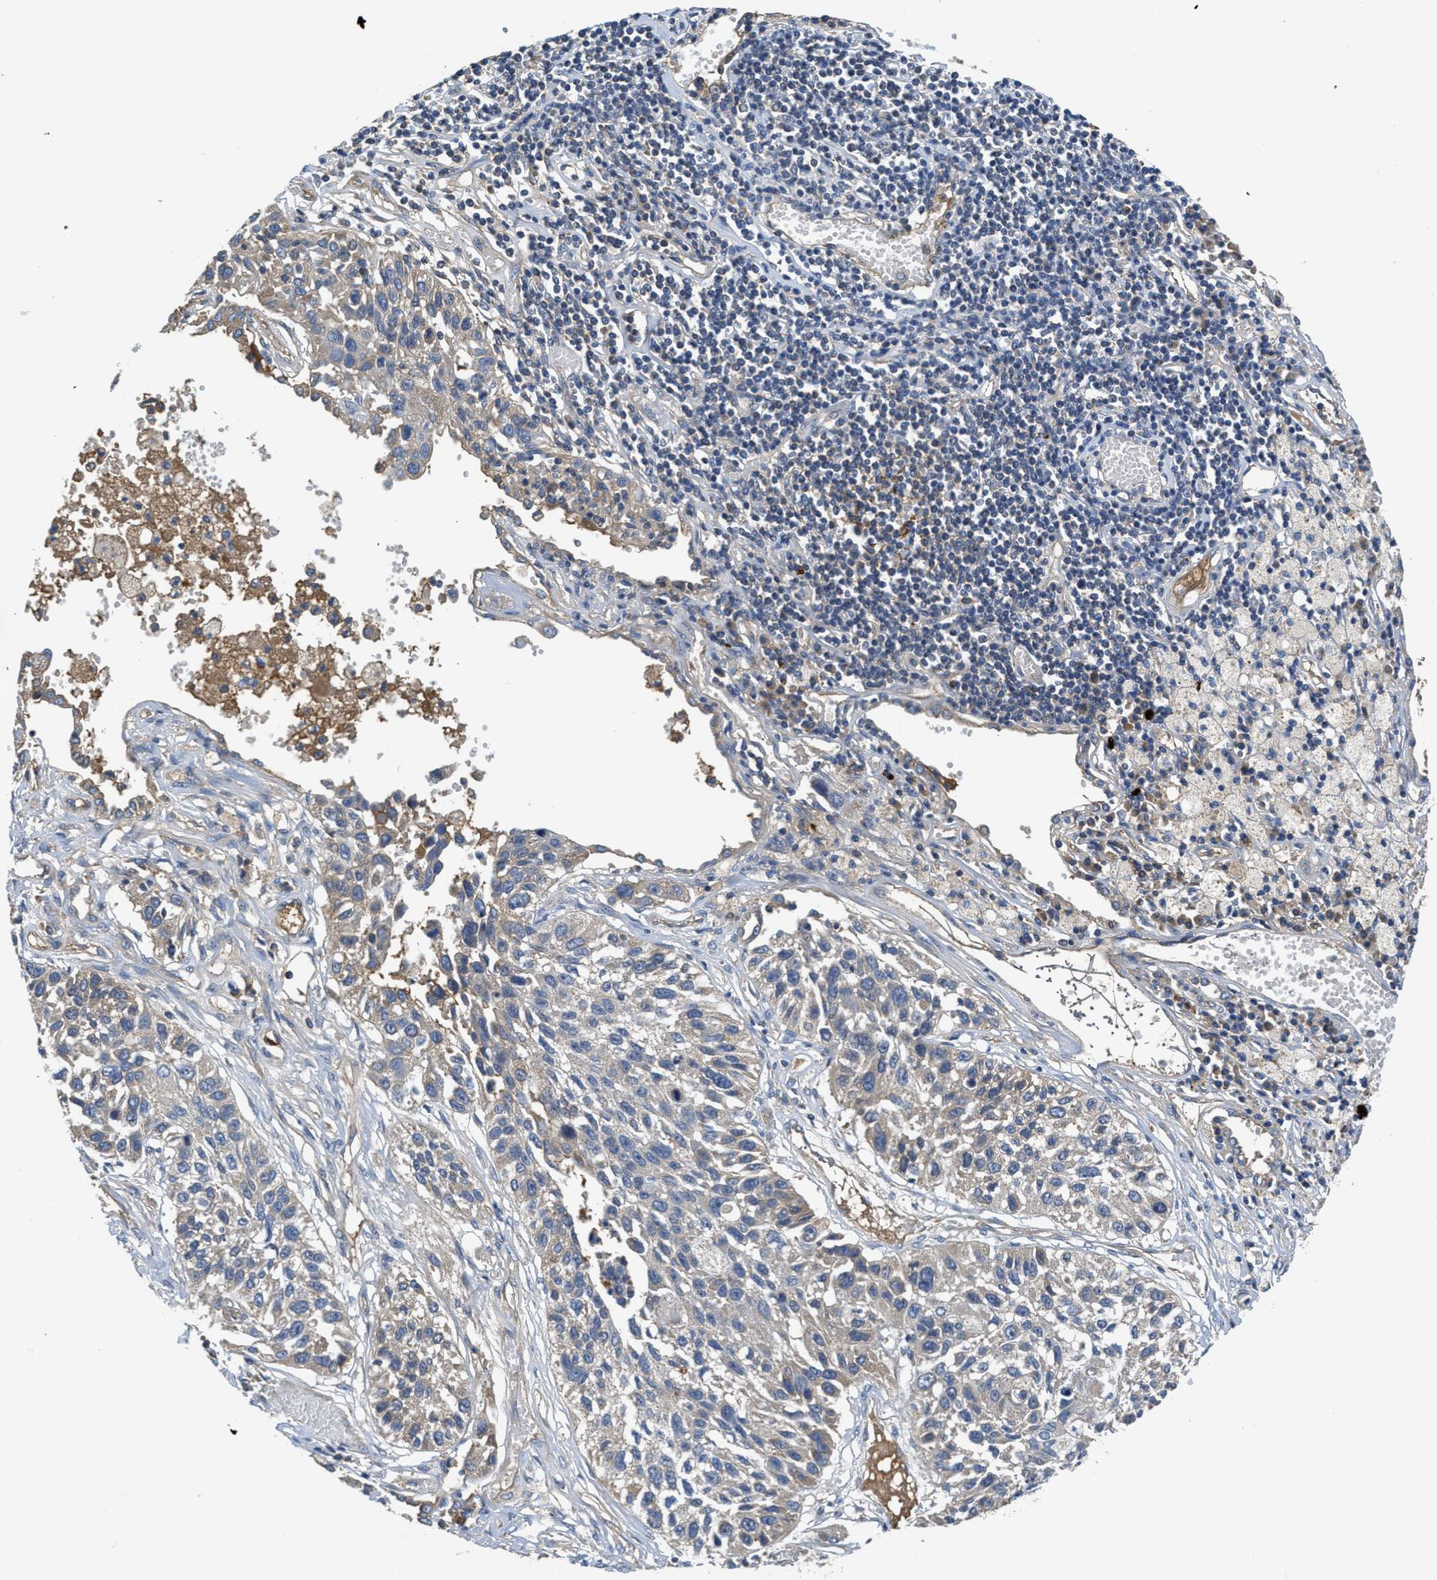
{"staining": {"intensity": "weak", "quantity": "25%-75%", "location": "cytoplasmic/membranous"}, "tissue": "lung cancer", "cell_type": "Tumor cells", "image_type": "cancer", "snomed": [{"axis": "morphology", "description": "Squamous cell carcinoma, NOS"}, {"axis": "topography", "description": "Lung"}], "caption": "The immunohistochemical stain highlights weak cytoplasmic/membranous expression in tumor cells of lung squamous cell carcinoma tissue.", "gene": "GALK1", "patient": {"sex": "male", "age": 71}}